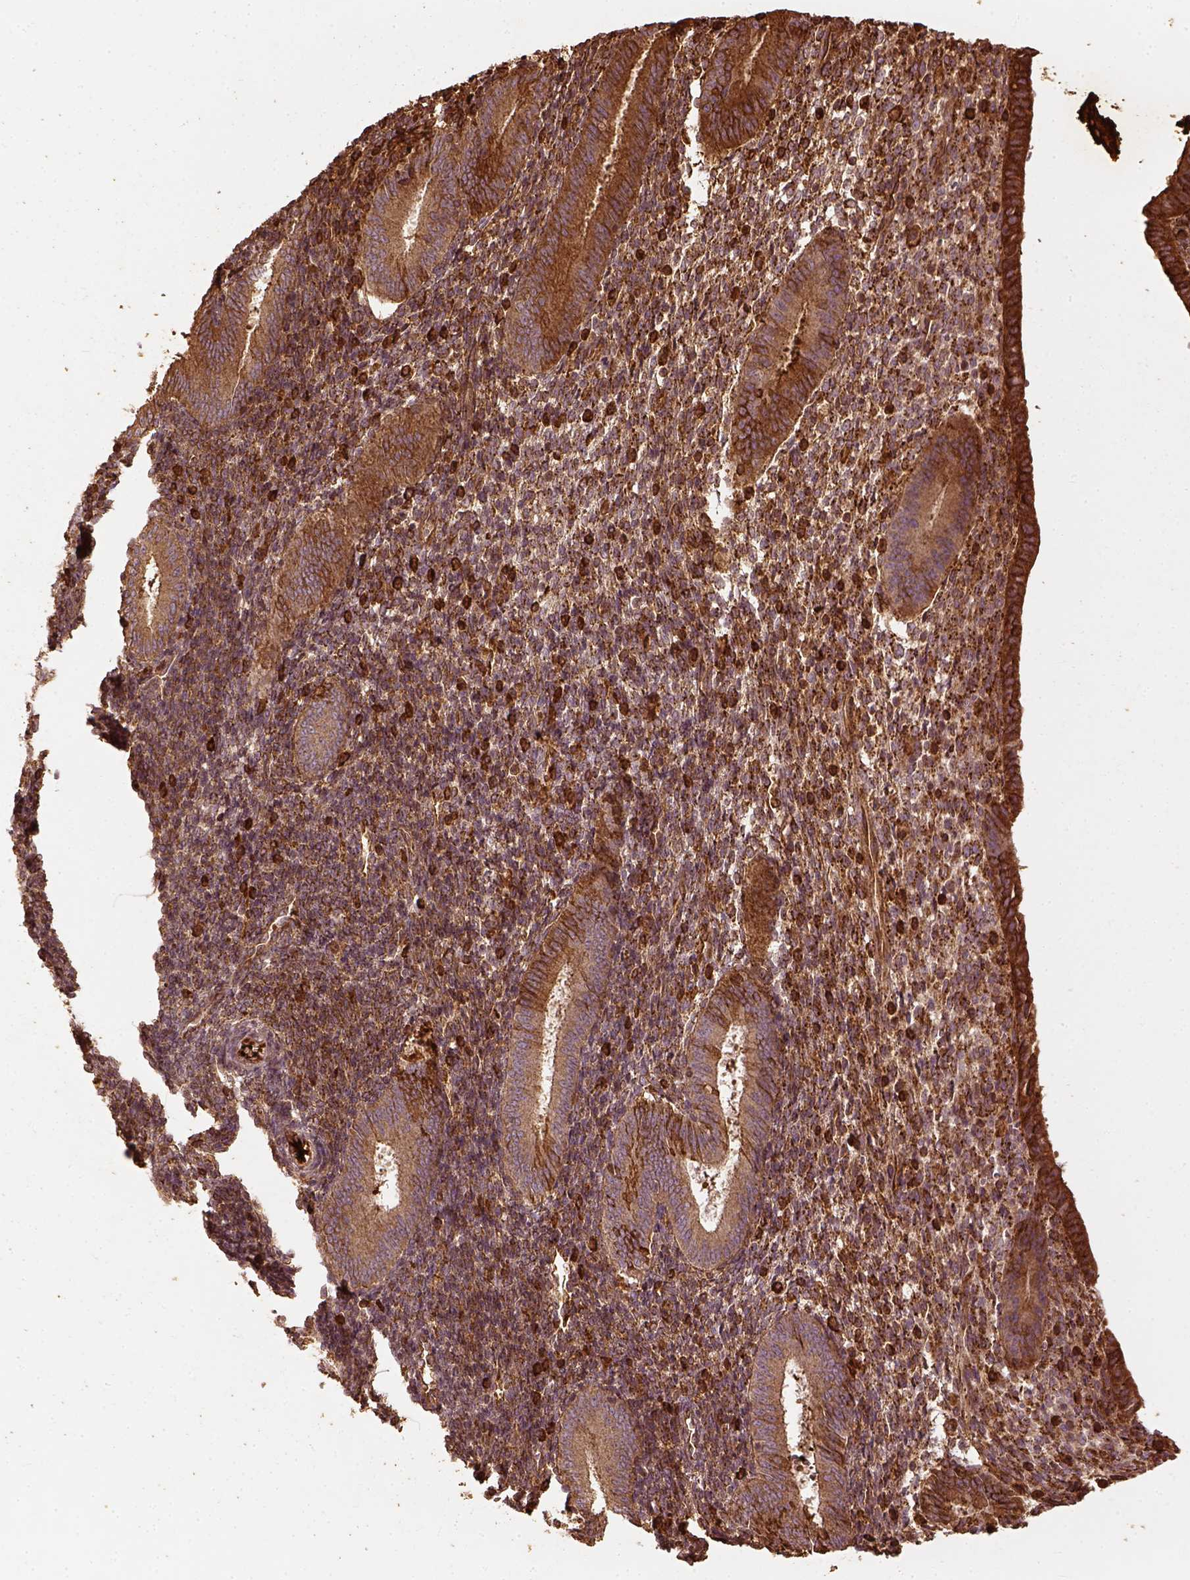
{"staining": {"intensity": "moderate", "quantity": ">75%", "location": "cytoplasmic/membranous"}, "tissue": "endometrium", "cell_type": "Cells in endometrial stroma", "image_type": "normal", "snomed": [{"axis": "morphology", "description": "Normal tissue, NOS"}, {"axis": "topography", "description": "Endometrium"}], "caption": "Immunohistochemistry photomicrograph of benign endometrium stained for a protein (brown), which exhibits medium levels of moderate cytoplasmic/membranous staining in about >75% of cells in endometrial stroma.", "gene": "VEGFA", "patient": {"sex": "female", "age": 25}}